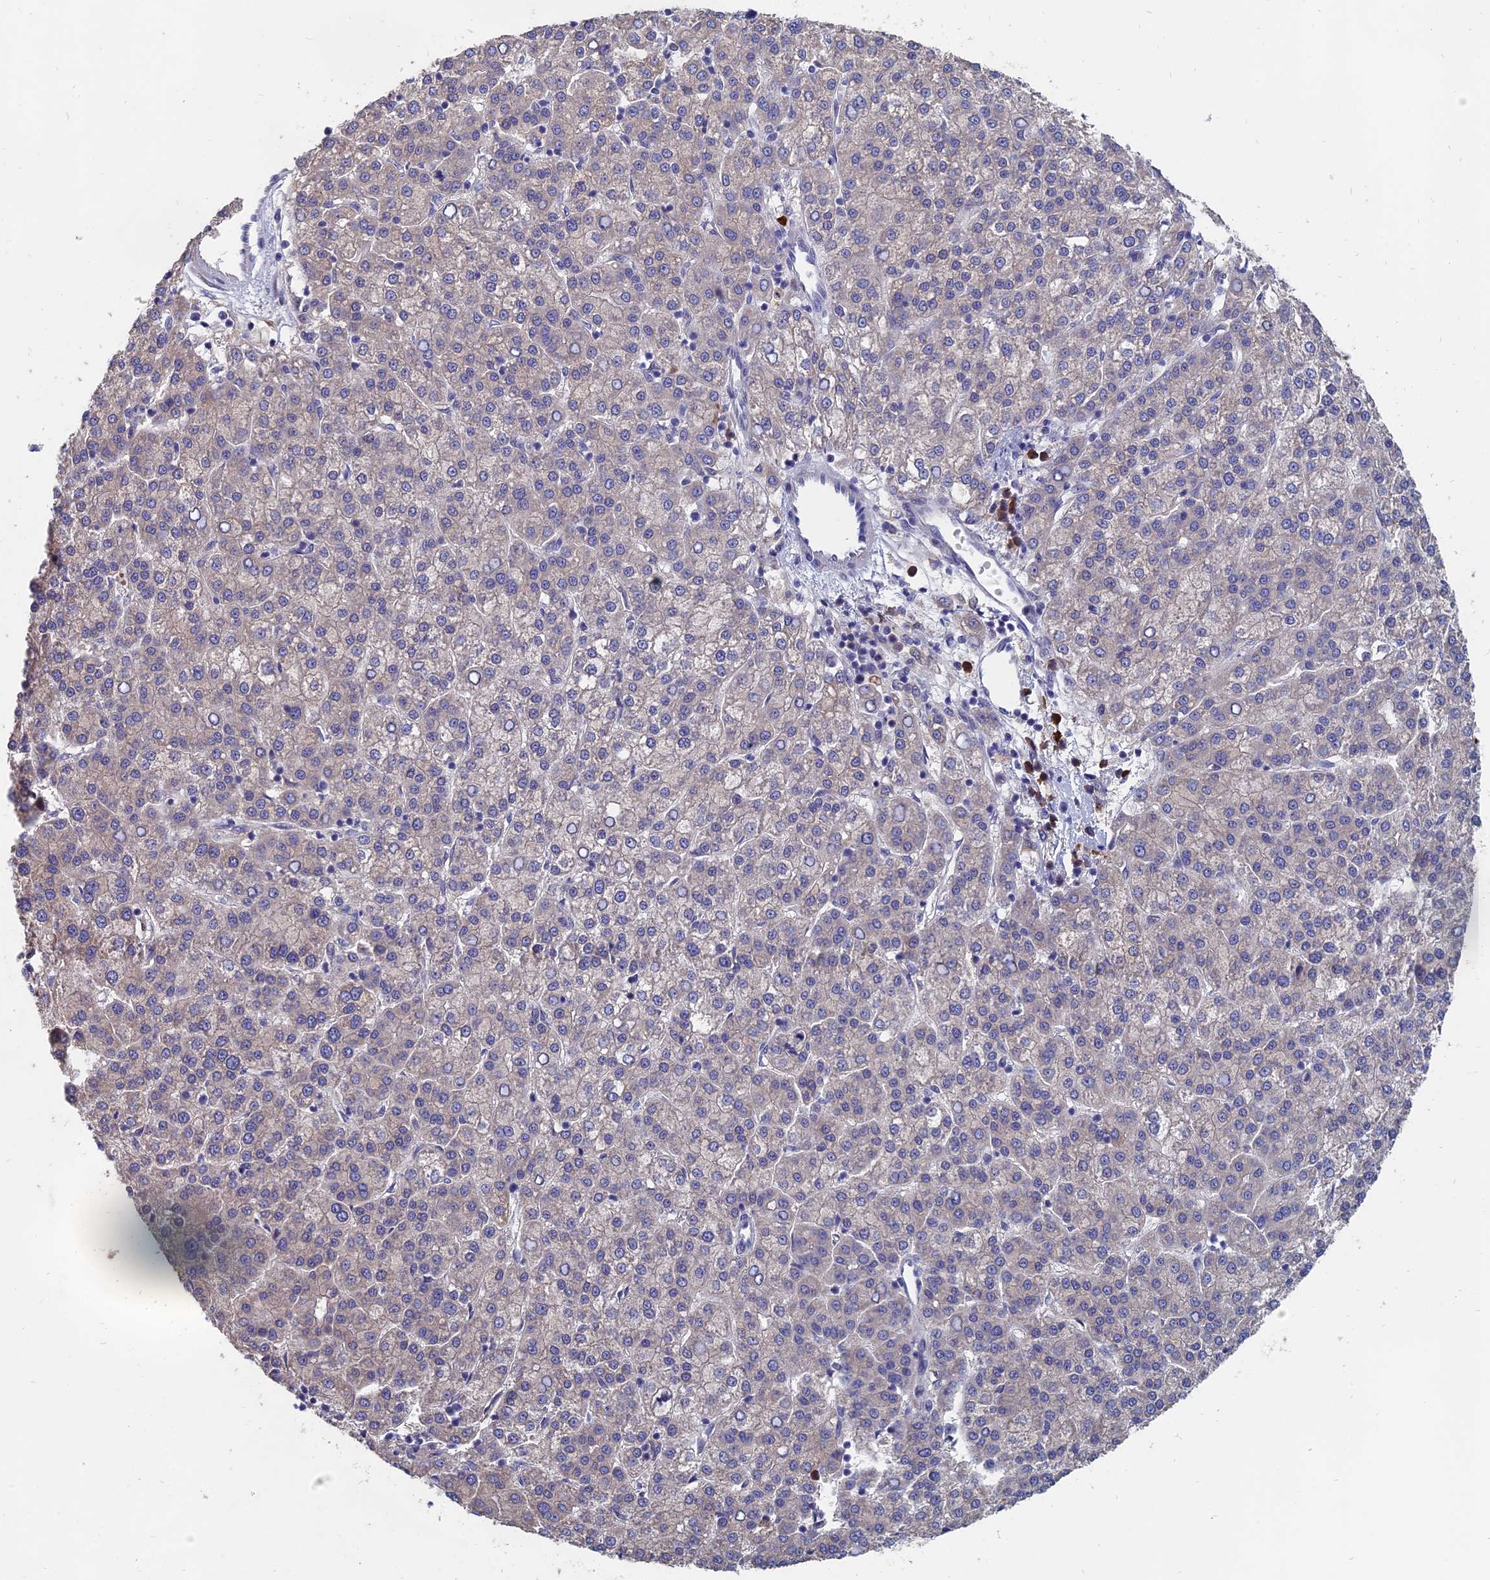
{"staining": {"intensity": "negative", "quantity": "none", "location": "none"}, "tissue": "liver cancer", "cell_type": "Tumor cells", "image_type": "cancer", "snomed": [{"axis": "morphology", "description": "Carcinoma, Hepatocellular, NOS"}, {"axis": "topography", "description": "Liver"}], "caption": "The immunohistochemistry image has no significant positivity in tumor cells of liver hepatocellular carcinoma tissue.", "gene": "SLC33A1", "patient": {"sex": "female", "age": 58}}